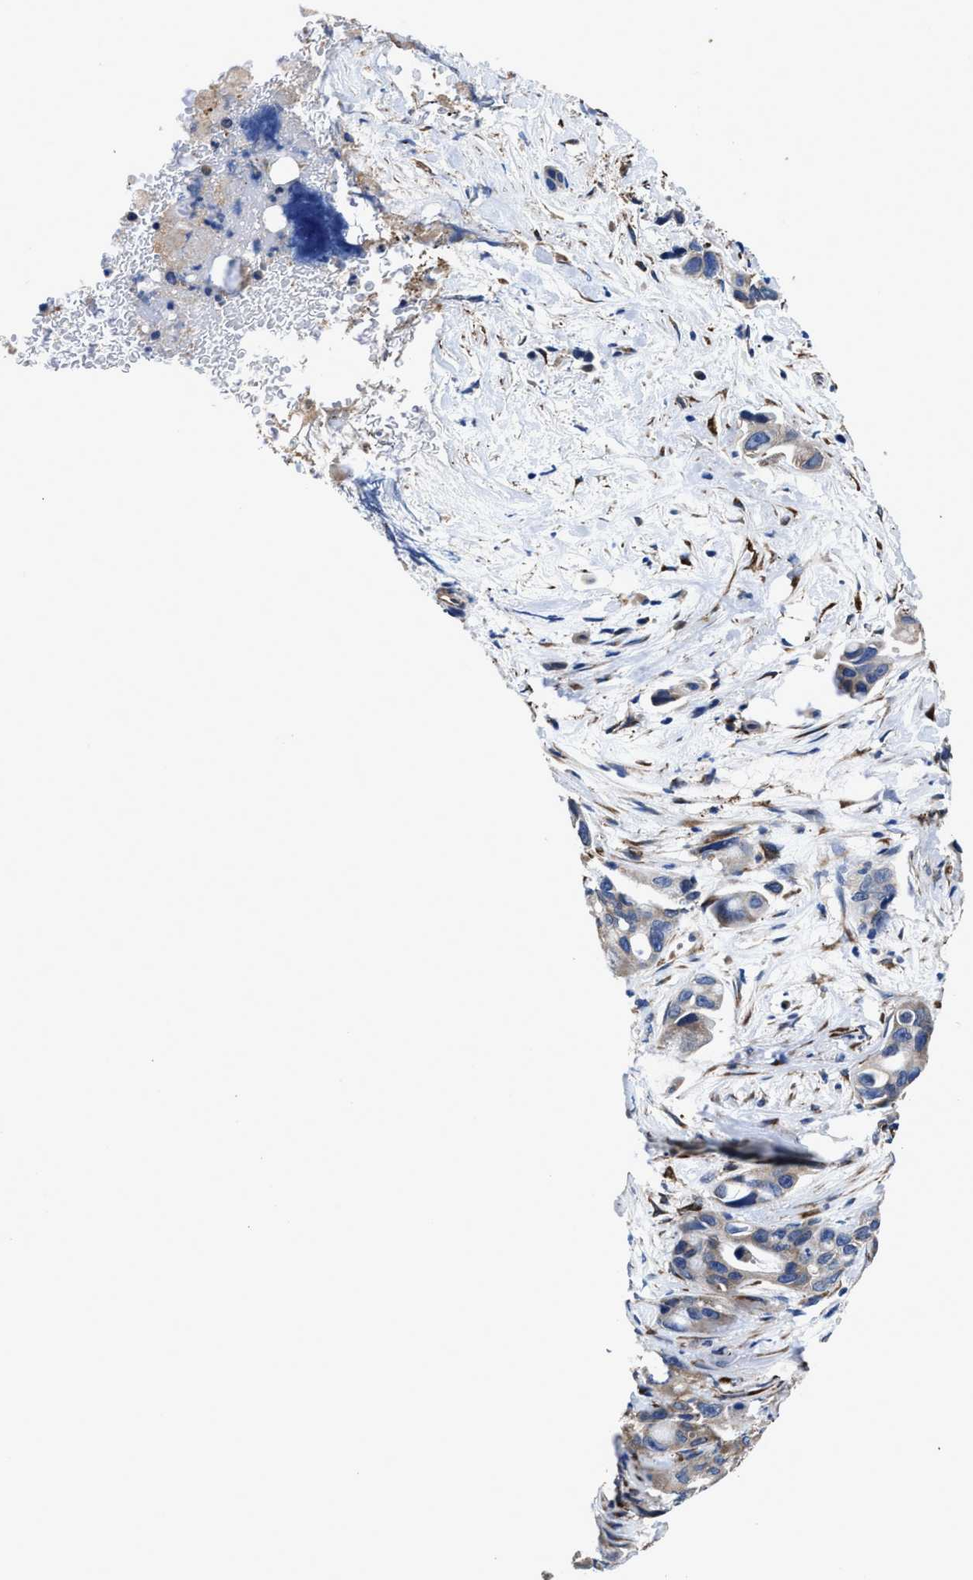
{"staining": {"intensity": "weak", "quantity": "25%-75%", "location": "cytoplasmic/membranous"}, "tissue": "pancreatic cancer", "cell_type": "Tumor cells", "image_type": "cancer", "snomed": [{"axis": "morphology", "description": "Adenocarcinoma, NOS"}, {"axis": "topography", "description": "Pancreas"}], "caption": "A low amount of weak cytoplasmic/membranous positivity is seen in about 25%-75% of tumor cells in pancreatic adenocarcinoma tissue. (Brightfield microscopy of DAB IHC at high magnification).", "gene": "IDNK", "patient": {"sex": "male", "age": 53}}